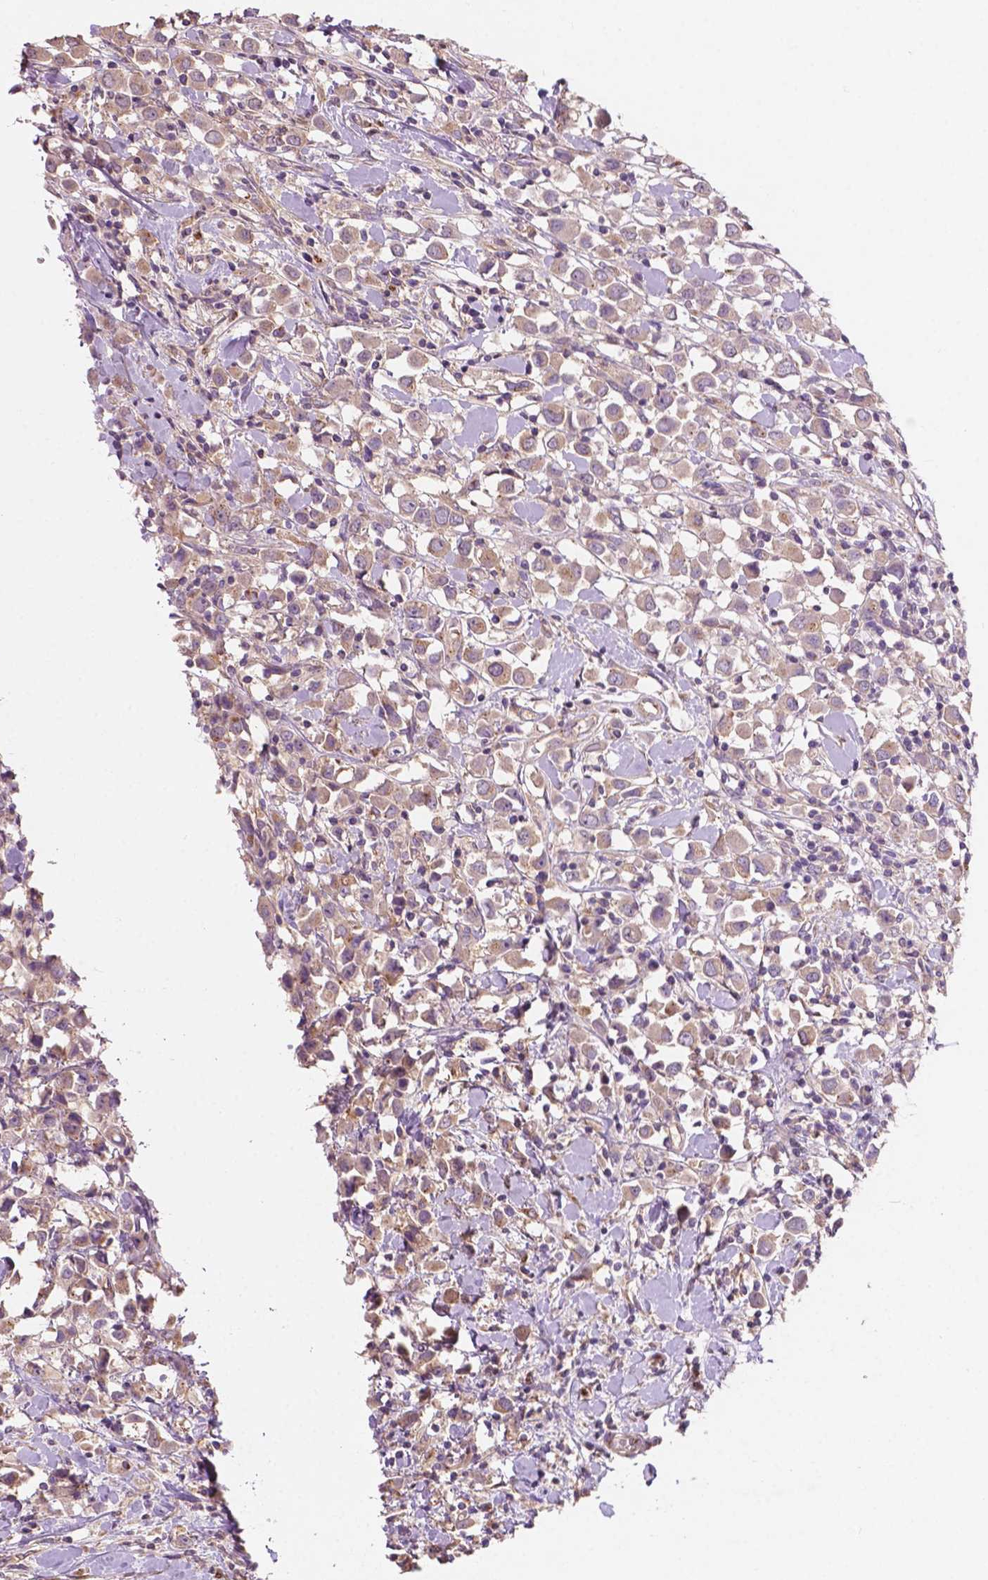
{"staining": {"intensity": "moderate", "quantity": ">75%", "location": "cytoplasmic/membranous"}, "tissue": "breast cancer", "cell_type": "Tumor cells", "image_type": "cancer", "snomed": [{"axis": "morphology", "description": "Duct carcinoma"}, {"axis": "topography", "description": "Breast"}], "caption": "Immunohistochemical staining of human breast cancer displays medium levels of moderate cytoplasmic/membranous protein positivity in about >75% of tumor cells. The protein is stained brown, and the nuclei are stained in blue (DAB IHC with brightfield microscopy, high magnification).", "gene": "CHPT1", "patient": {"sex": "female", "age": 61}}